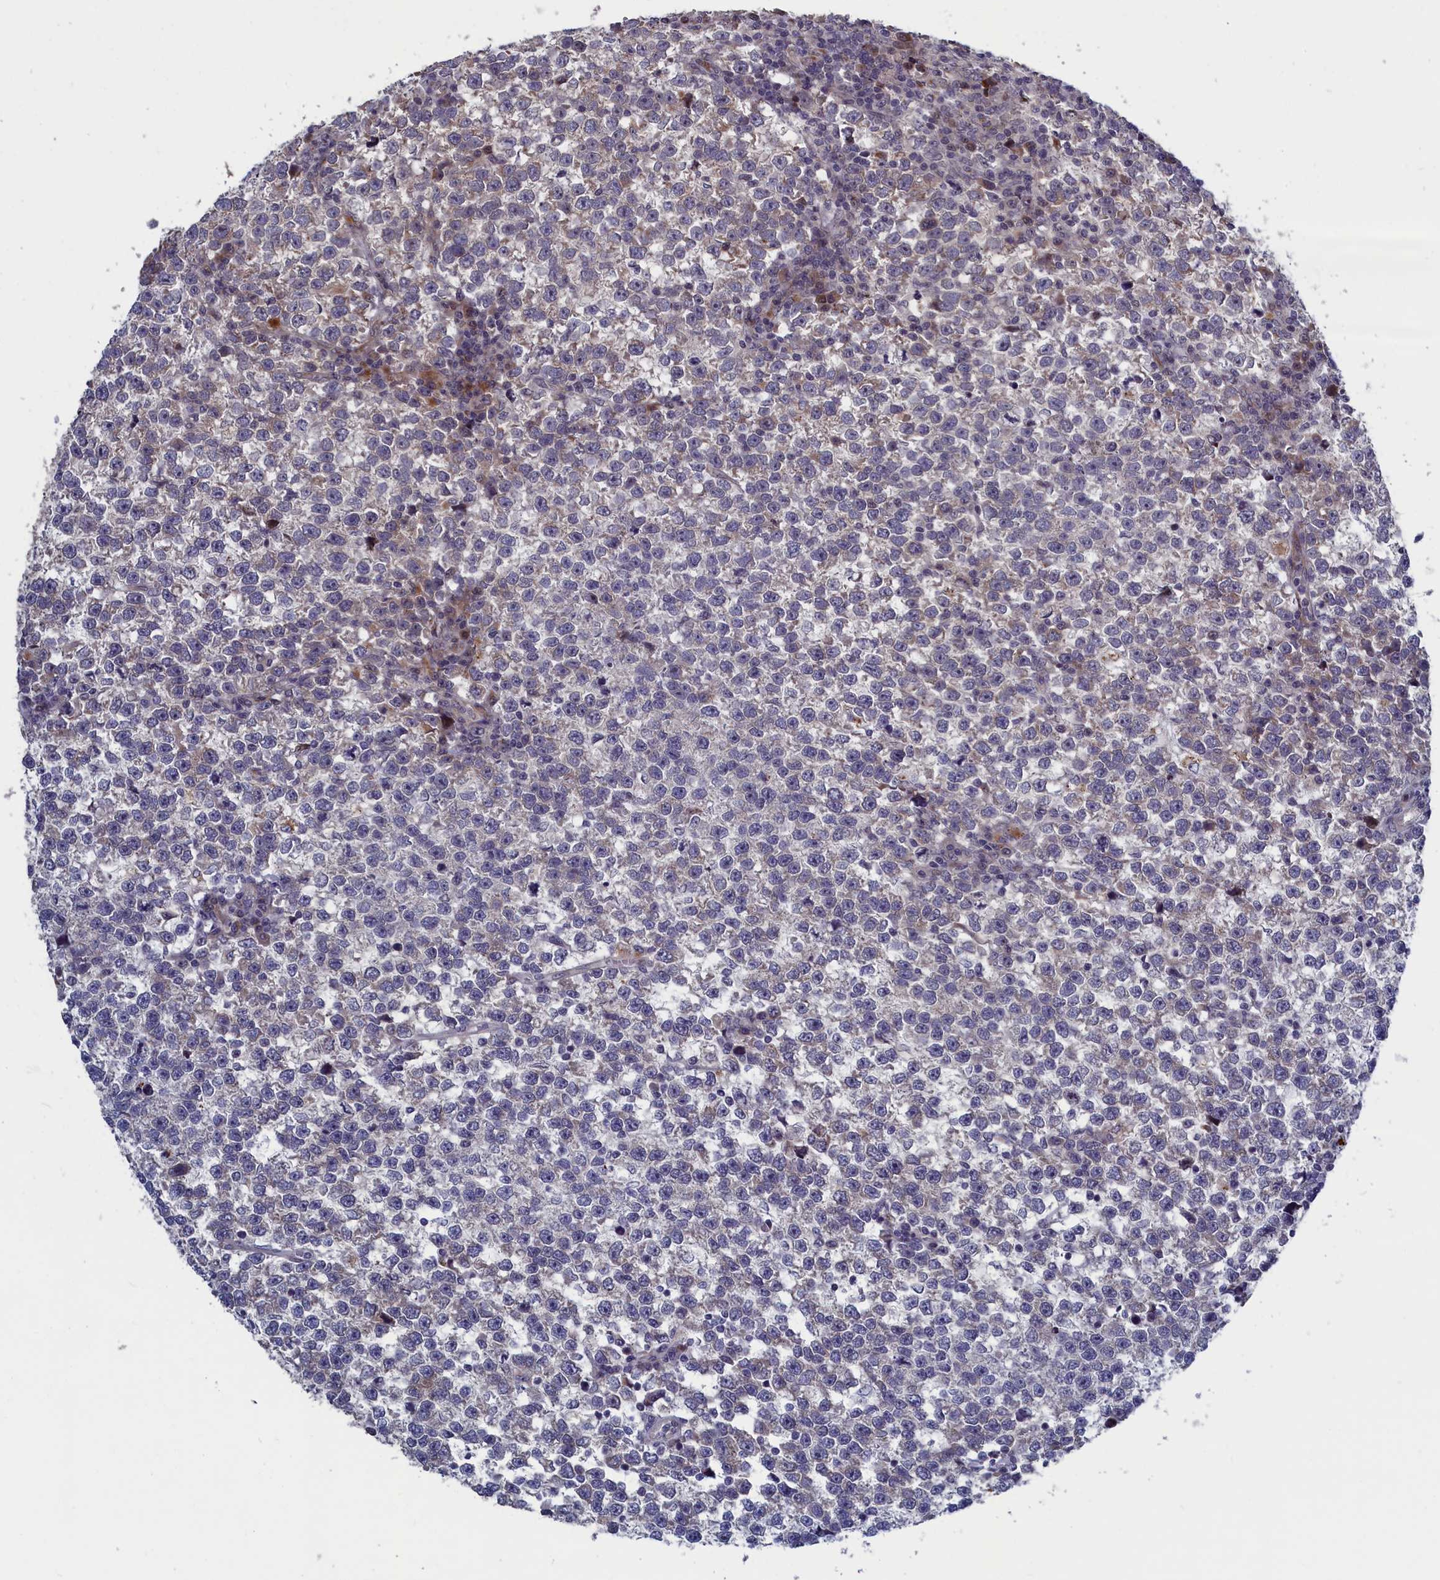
{"staining": {"intensity": "negative", "quantity": "none", "location": "none"}, "tissue": "testis cancer", "cell_type": "Tumor cells", "image_type": "cancer", "snomed": [{"axis": "morphology", "description": "Normal tissue, NOS"}, {"axis": "morphology", "description": "Seminoma, NOS"}, {"axis": "topography", "description": "Testis"}], "caption": "Testis seminoma was stained to show a protein in brown. There is no significant staining in tumor cells.", "gene": "LSG1", "patient": {"sex": "male", "age": 43}}